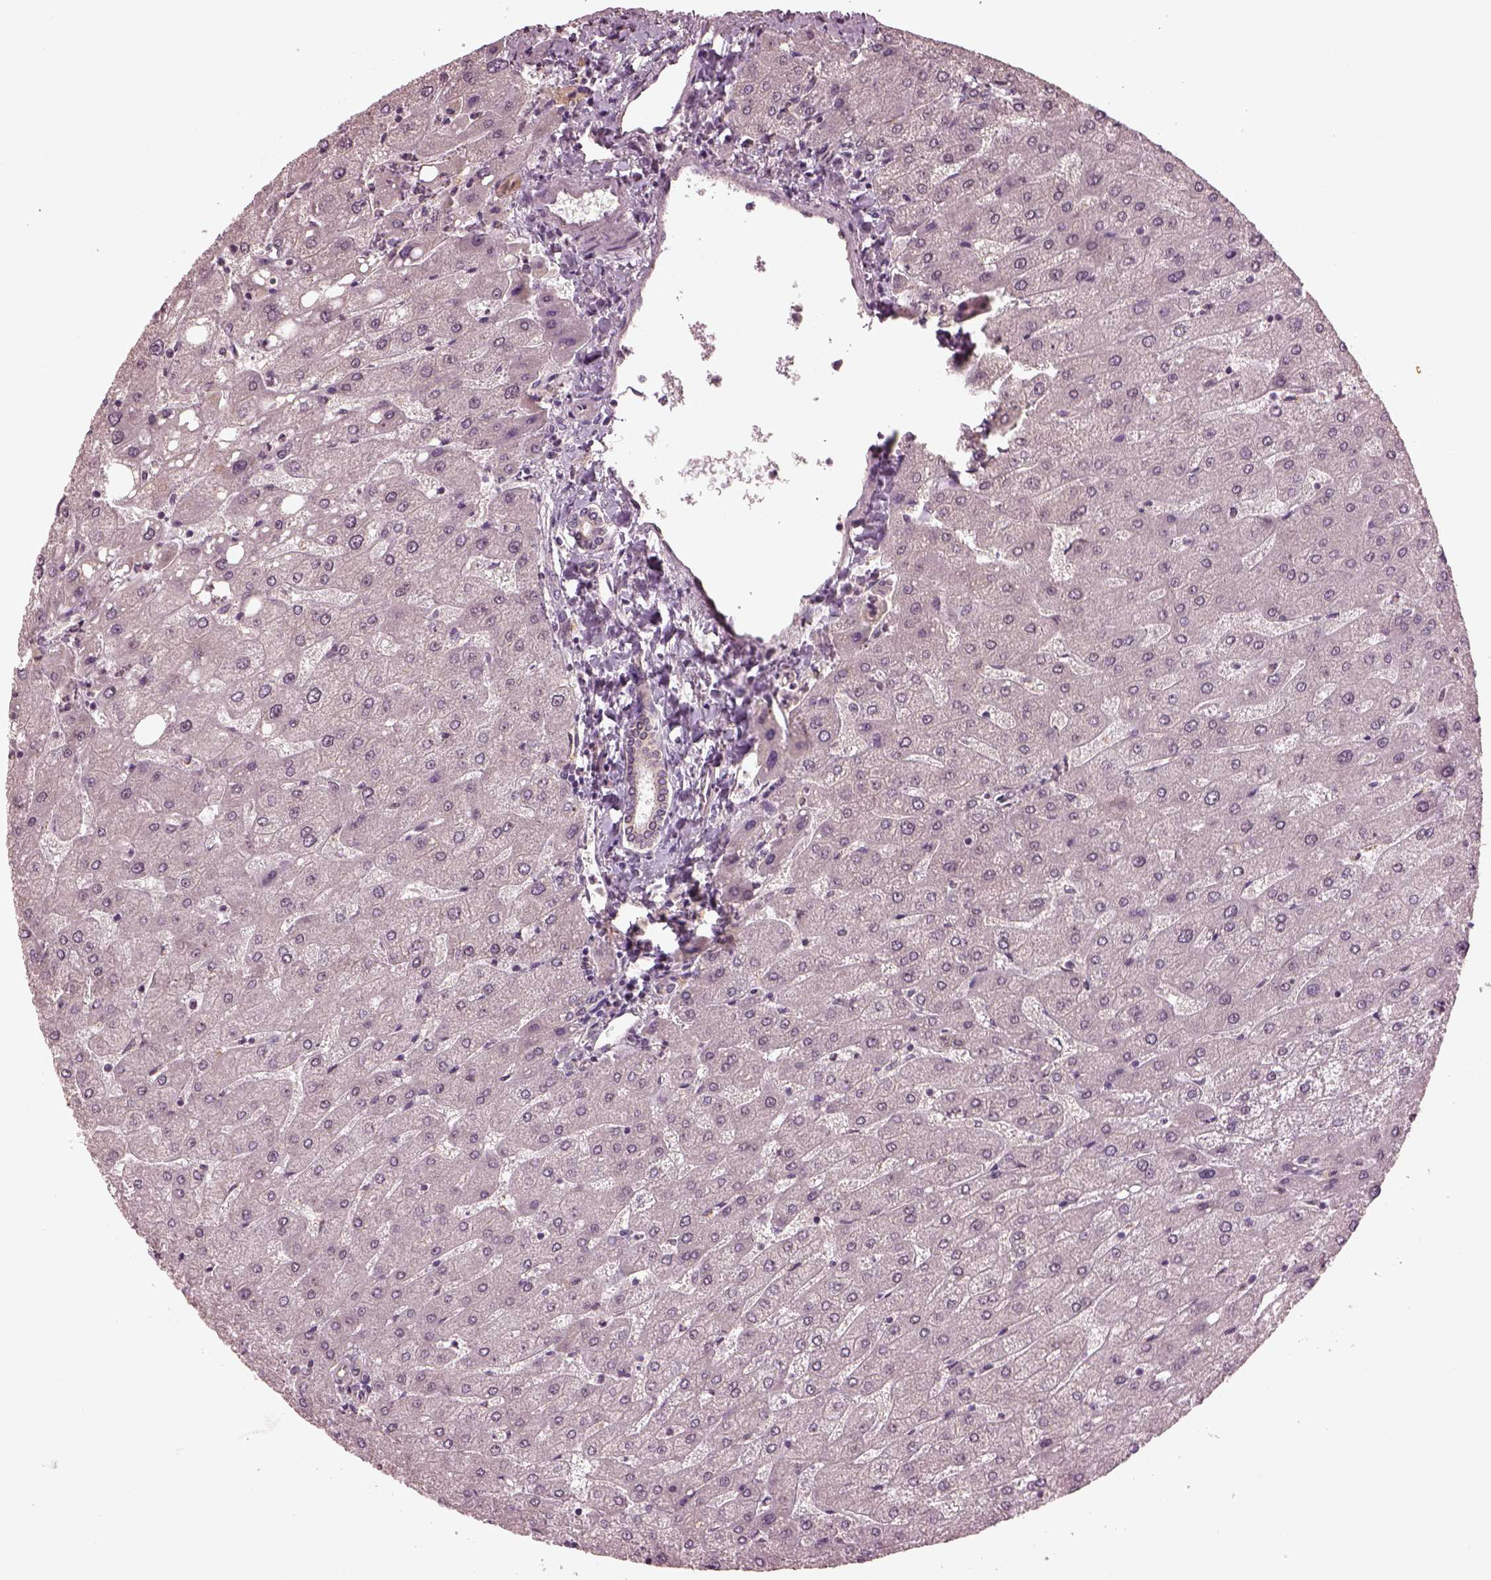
{"staining": {"intensity": "negative", "quantity": "none", "location": "none"}, "tissue": "liver", "cell_type": "Cholangiocytes", "image_type": "normal", "snomed": [{"axis": "morphology", "description": "Normal tissue, NOS"}, {"axis": "topography", "description": "Liver"}], "caption": "High power microscopy micrograph of an immunohistochemistry (IHC) histopathology image of normal liver, revealing no significant expression in cholangiocytes.", "gene": "GNRH1", "patient": {"sex": "male", "age": 67}}